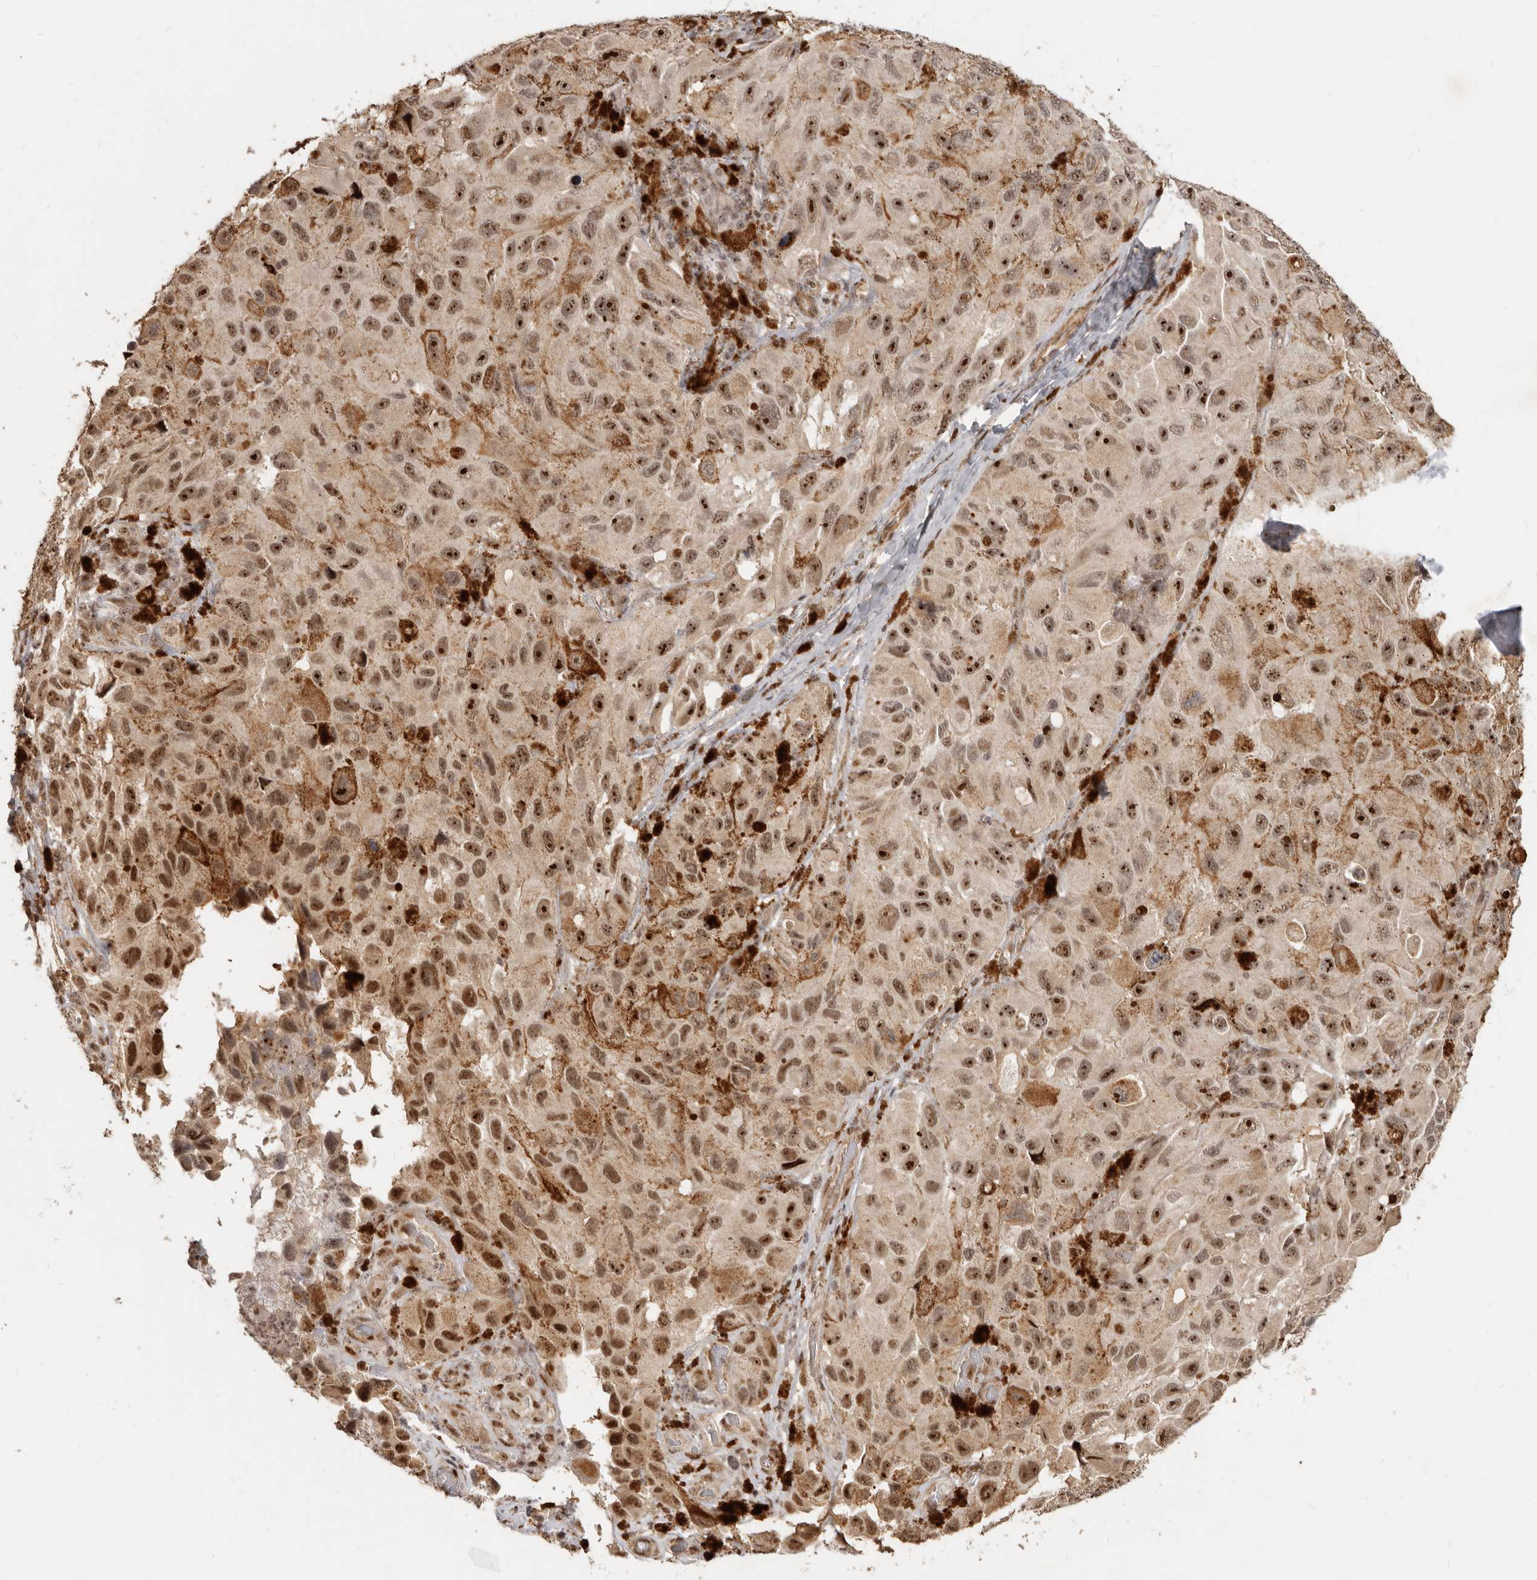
{"staining": {"intensity": "moderate", "quantity": ">75%", "location": "nuclear"}, "tissue": "melanoma", "cell_type": "Tumor cells", "image_type": "cancer", "snomed": [{"axis": "morphology", "description": "Malignant melanoma, NOS"}, {"axis": "topography", "description": "Skin"}], "caption": "DAB (3,3'-diaminobenzidine) immunohistochemical staining of malignant melanoma displays moderate nuclear protein positivity in about >75% of tumor cells. (DAB (3,3'-diaminobenzidine) IHC, brown staining for protein, blue staining for nuclei).", "gene": "GPBP1L1", "patient": {"sex": "female", "age": 73}}